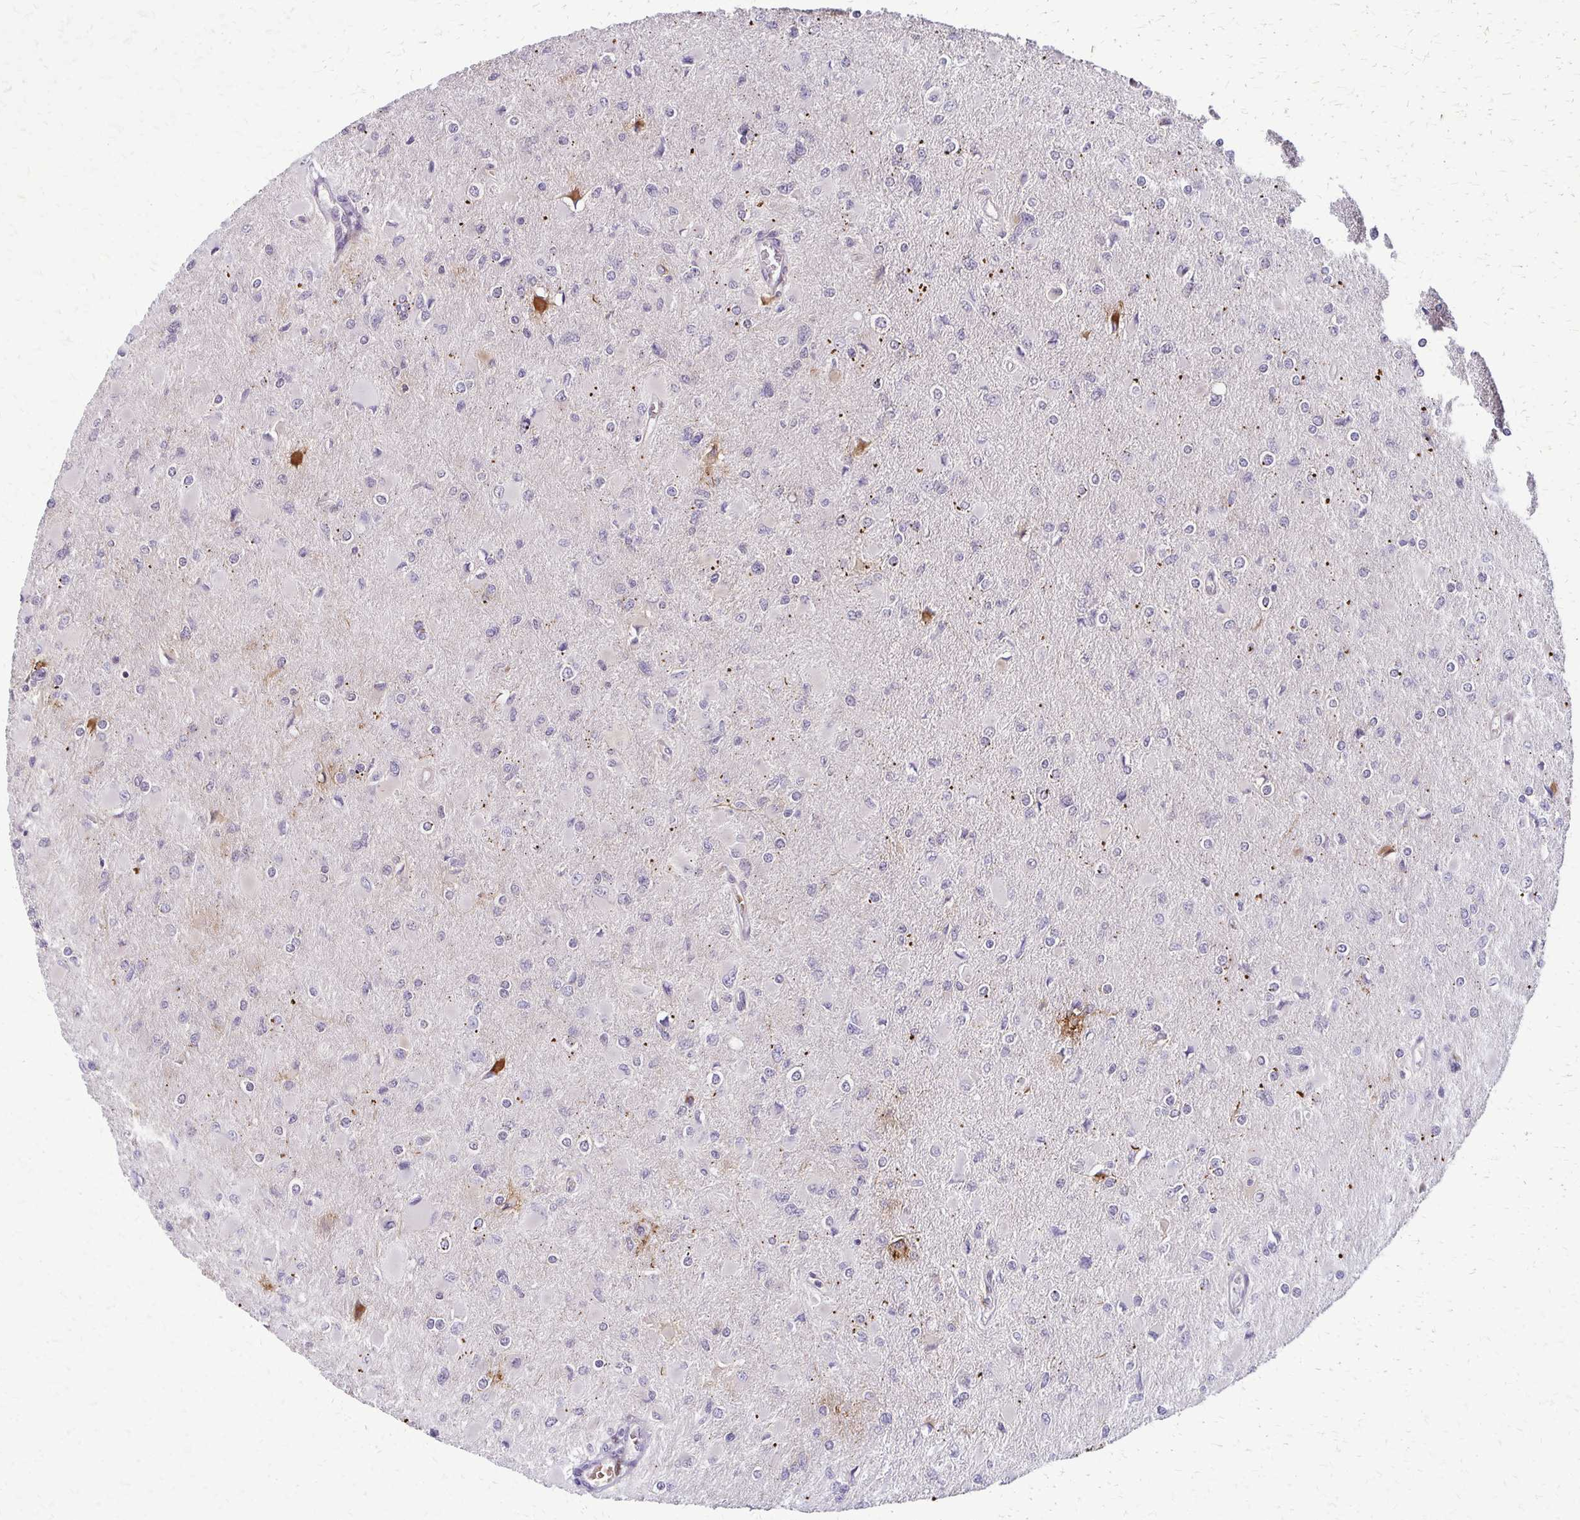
{"staining": {"intensity": "negative", "quantity": "none", "location": "none"}, "tissue": "glioma", "cell_type": "Tumor cells", "image_type": "cancer", "snomed": [{"axis": "morphology", "description": "Glioma, malignant, High grade"}, {"axis": "topography", "description": "Cerebral cortex"}], "caption": "The histopathology image exhibits no significant positivity in tumor cells of malignant glioma (high-grade).", "gene": "TRIR", "patient": {"sex": "female", "age": 36}}